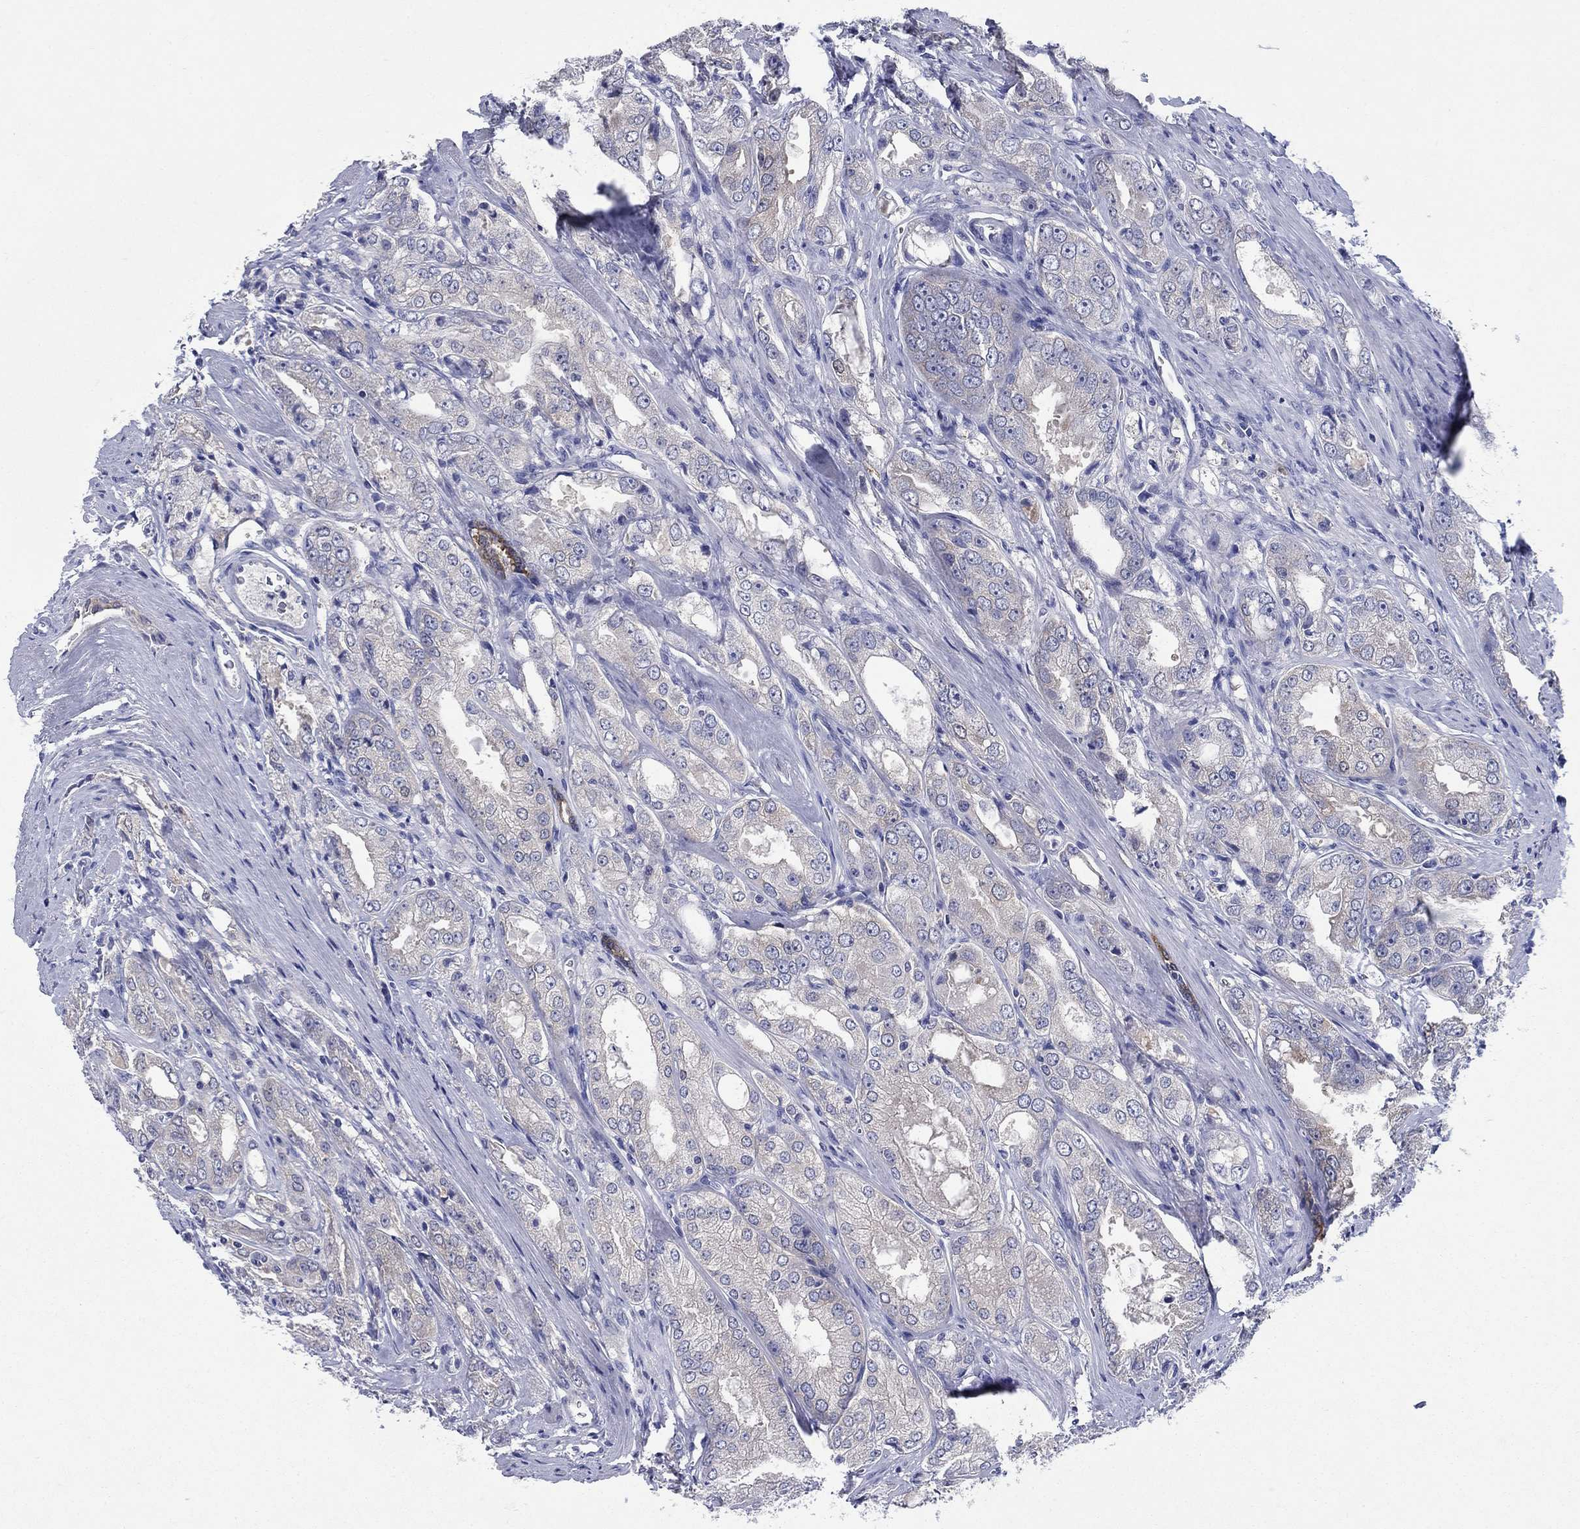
{"staining": {"intensity": "moderate", "quantity": "25%-75%", "location": "cytoplasmic/membranous"}, "tissue": "prostate cancer", "cell_type": "Tumor cells", "image_type": "cancer", "snomed": [{"axis": "morphology", "description": "Adenocarcinoma, NOS"}, {"axis": "morphology", "description": "Adenocarcinoma, High grade"}, {"axis": "topography", "description": "Prostate"}], "caption": "This is an image of immunohistochemistry staining of adenocarcinoma (prostate), which shows moderate positivity in the cytoplasmic/membranous of tumor cells.", "gene": "SULT2B1", "patient": {"sex": "male", "age": 70}}